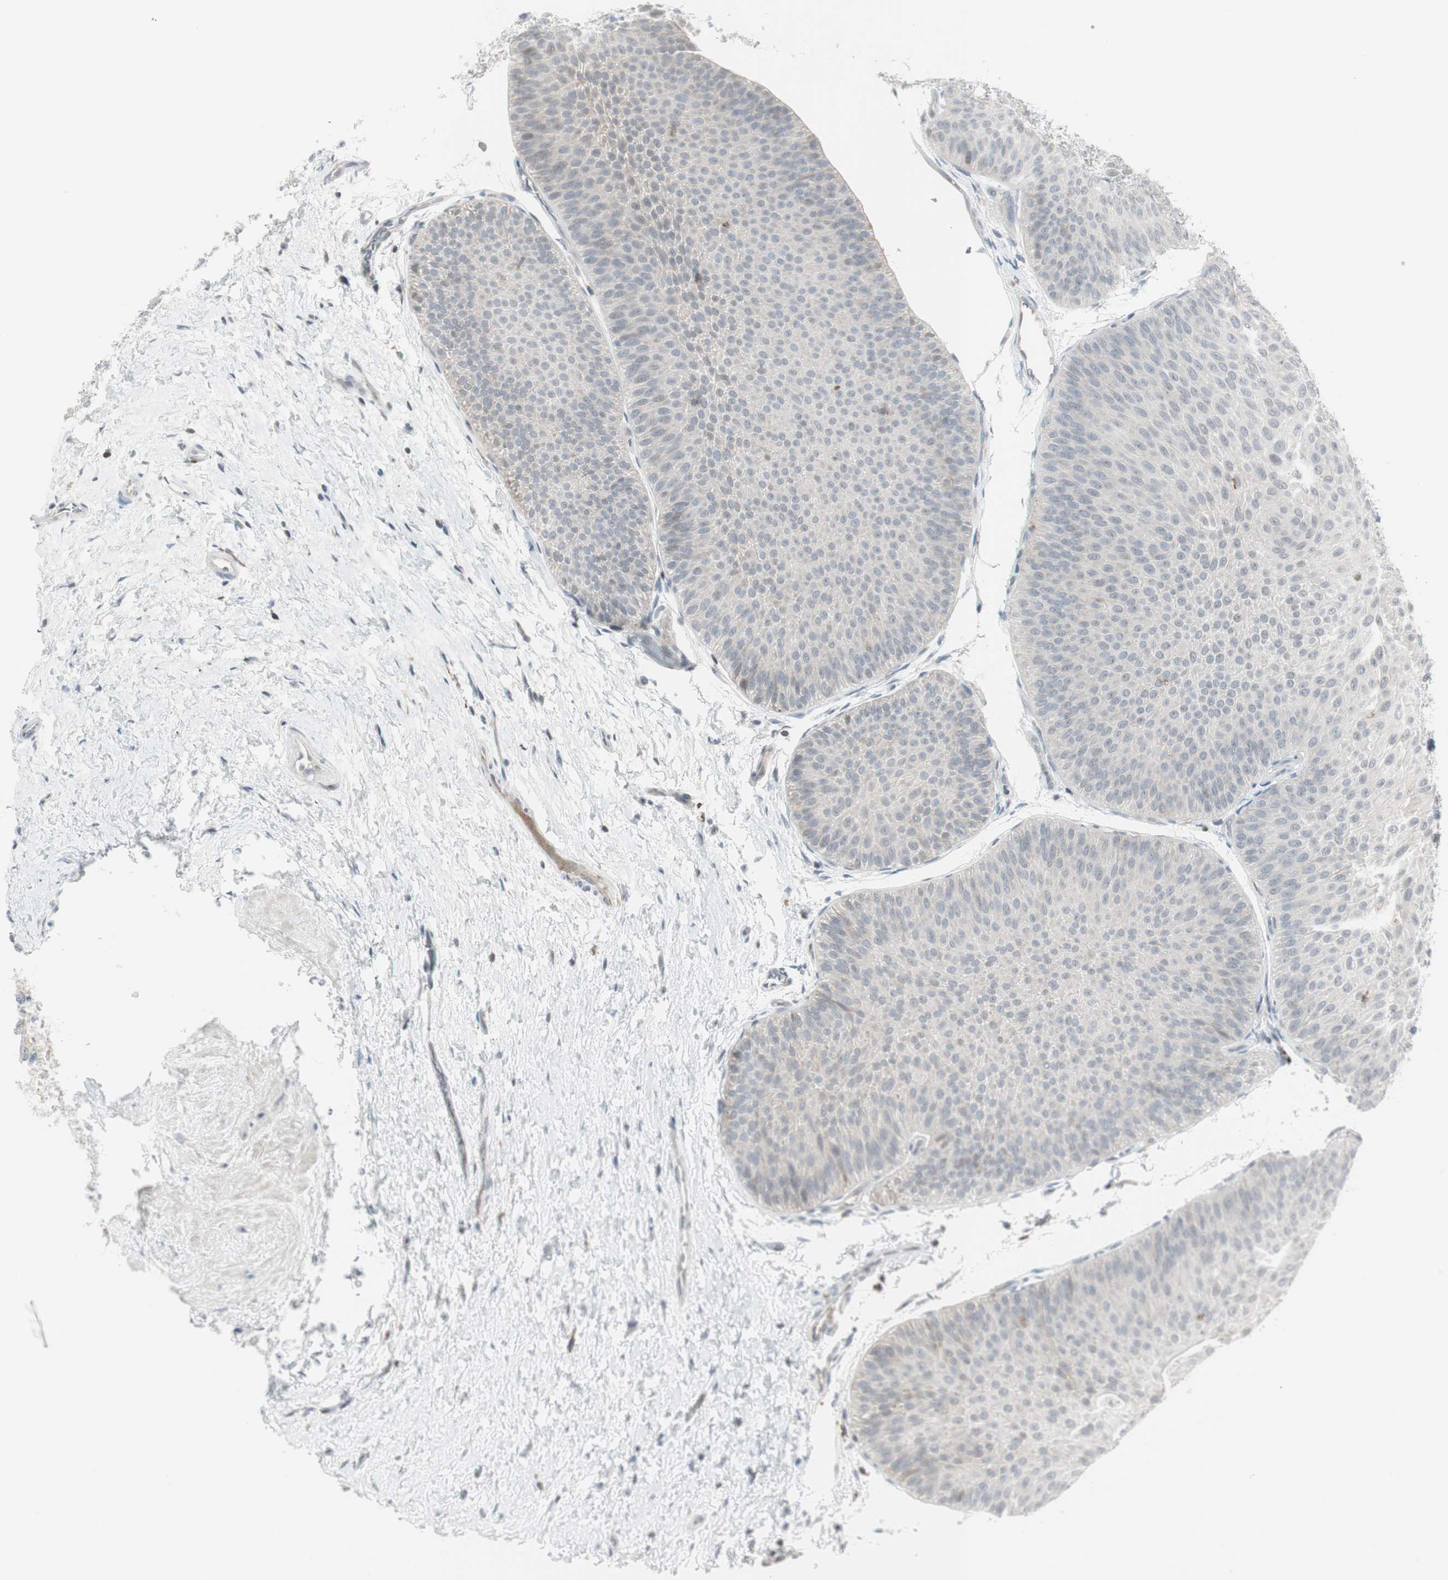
{"staining": {"intensity": "negative", "quantity": "none", "location": "none"}, "tissue": "urothelial cancer", "cell_type": "Tumor cells", "image_type": "cancer", "snomed": [{"axis": "morphology", "description": "Urothelial carcinoma, Low grade"}, {"axis": "topography", "description": "Urinary bladder"}], "caption": "DAB immunohistochemical staining of urothelial cancer reveals no significant positivity in tumor cells. (Immunohistochemistry (ihc), brightfield microscopy, high magnification).", "gene": "MAP4K4", "patient": {"sex": "female", "age": 60}}